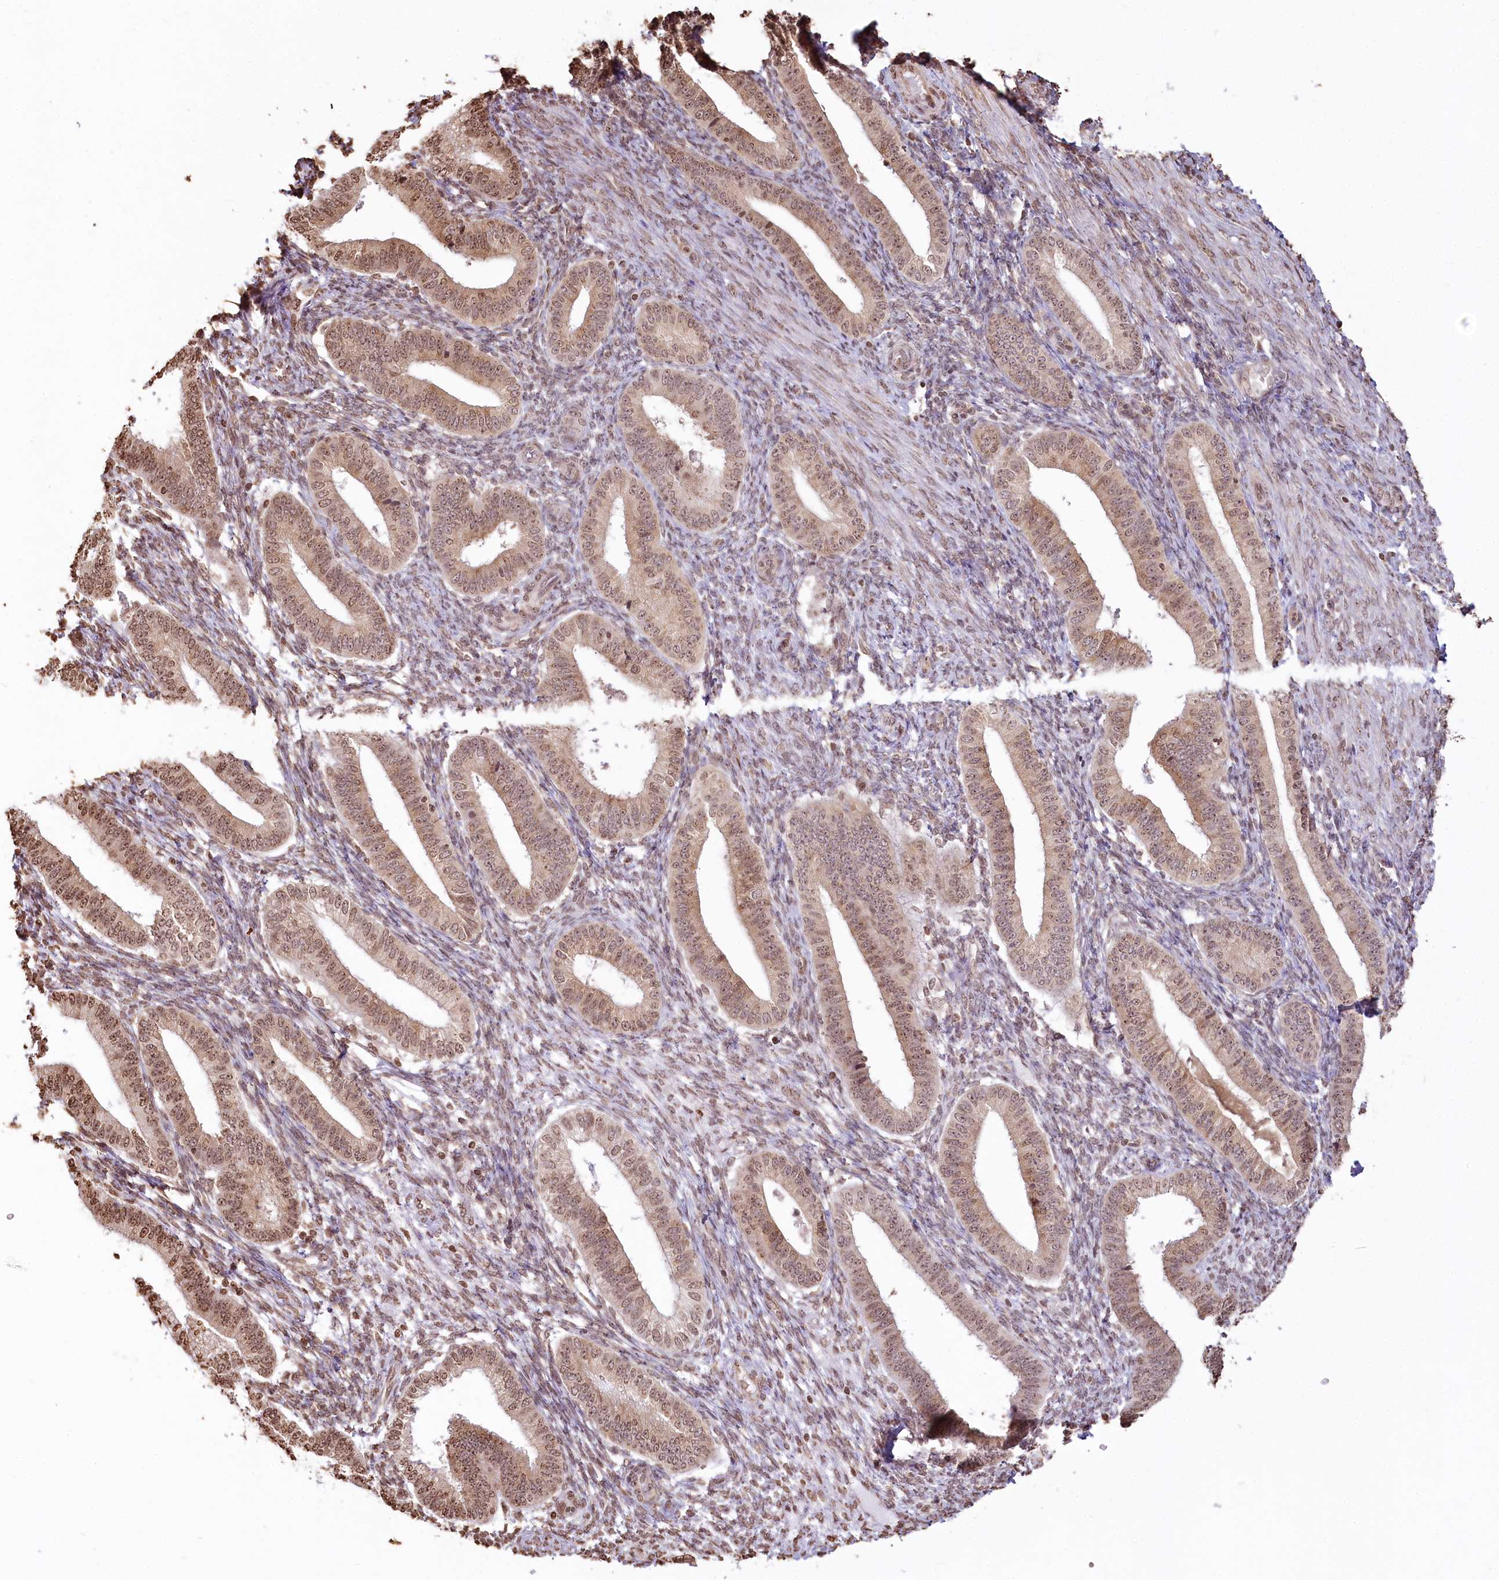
{"staining": {"intensity": "moderate", "quantity": ">75%", "location": "nuclear"}, "tissue": "endometrium", "cell_type": "Cells in endometrial stroma", "image_type": "normal", "snomed": [{"axis": "morphology", "description": "Normal tissue, NOS"}, {"axis": "topography", "description": "Endometrium"}], "caption": "Protein staining reveals moderate nuclear expression in about >75% of cells in endometrial stroma in unremarkable endometrium. (brown staining indicates protein expression, while blue staining denotes nuclei).", "gene": "FAM13A", "patient": {"sex": "female", "age": 39}}